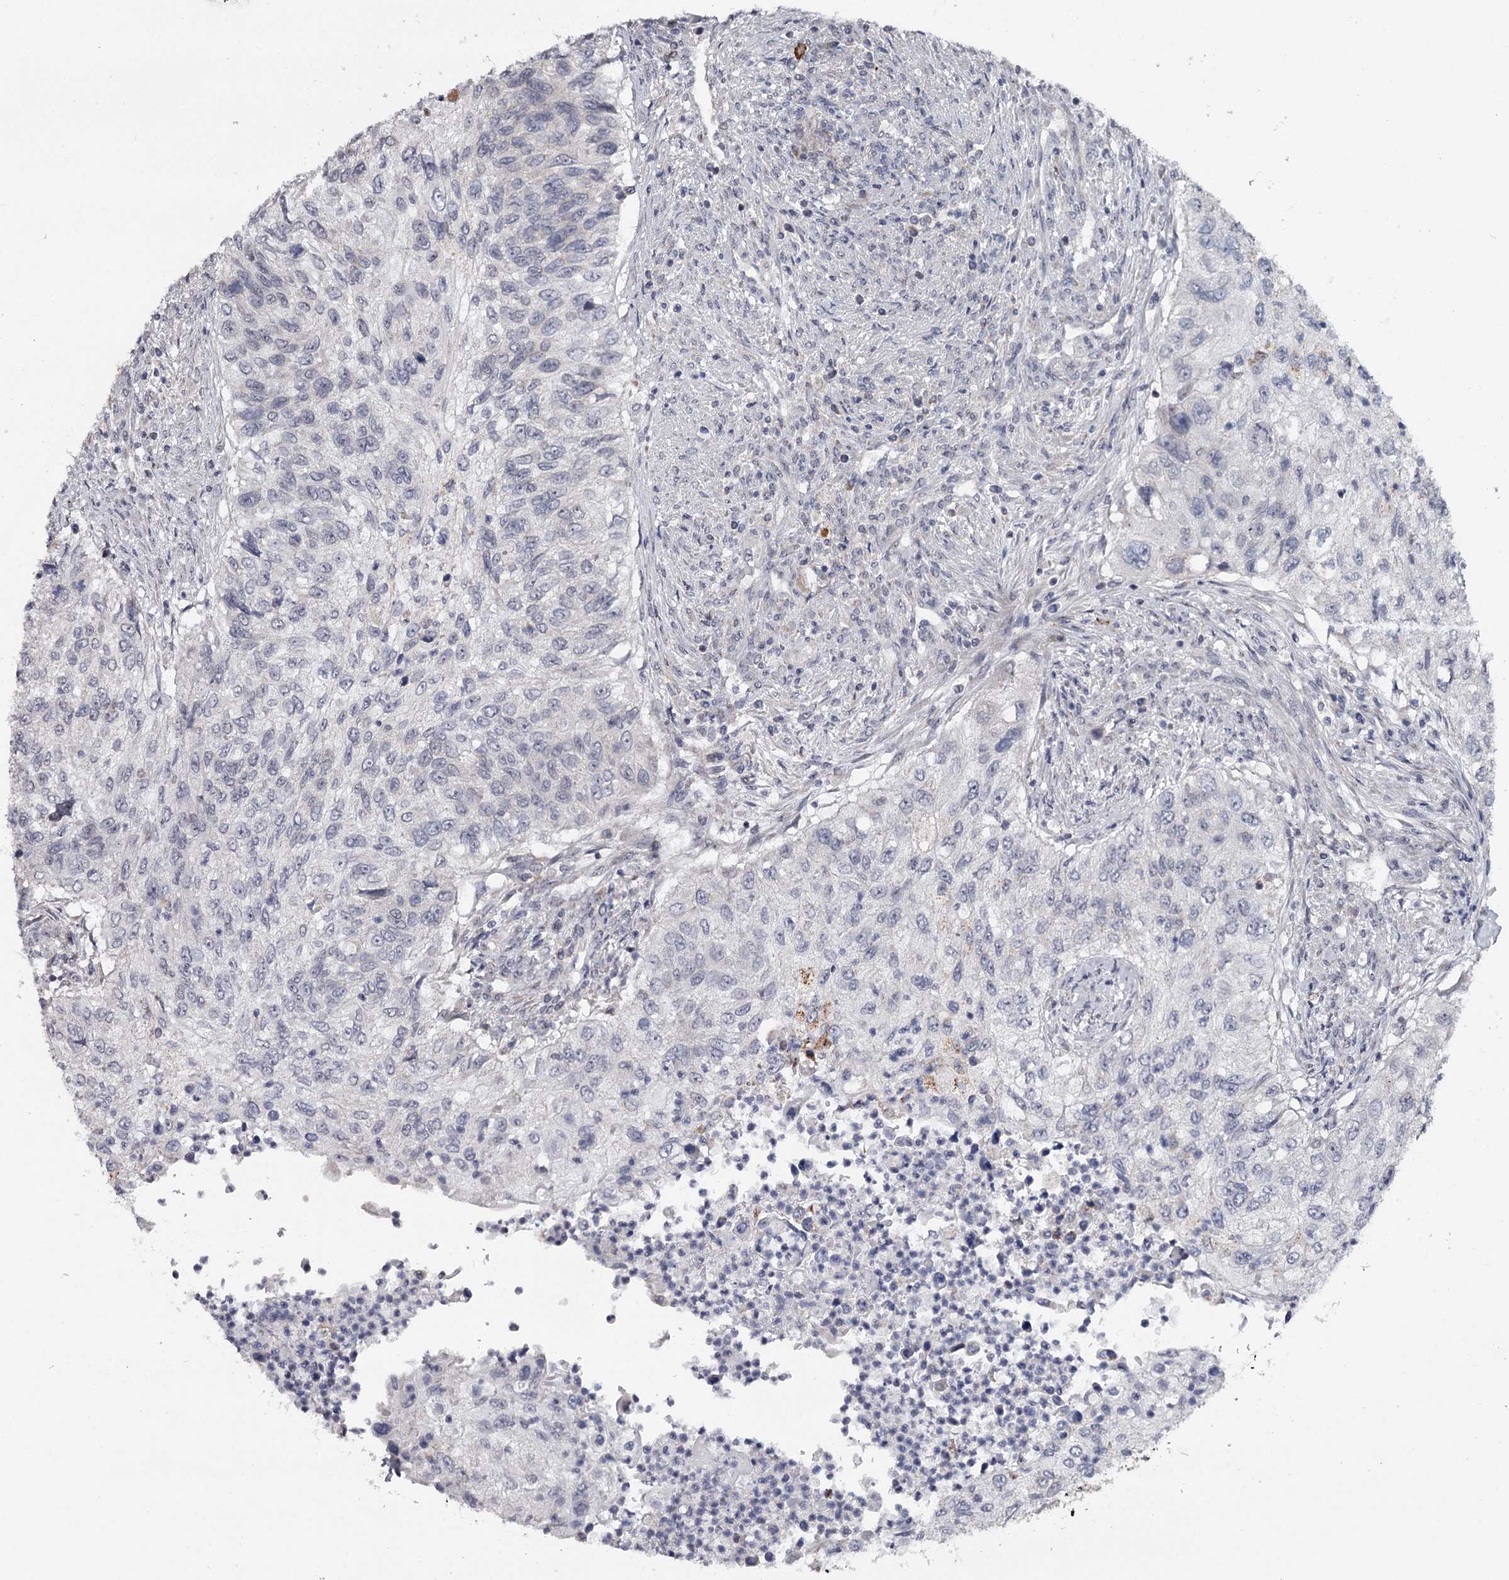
{"staining": {"intensity": "negative", "quantity": "none", "location": "none"}, "tissue": "urothelial cancer", "cell_type": "Tumor cells", "image_type": "cancer", "snomed": [{"axis": "morphology", "description": "Urothelial carcinoma, High grade"}, {"axis": "topography", "description": "Urinary bladder"}], "caption": "DAB immunohistochemical staining of human urothelial carcinoma (high-grade) reveals no significant expression in tumor cells. The staining is performed using DAB brown chromogen with nuclei counter-stained in using hematoxylin.", "gene": "GTSF1", "patient": {"sex": "female", "age": 60}}